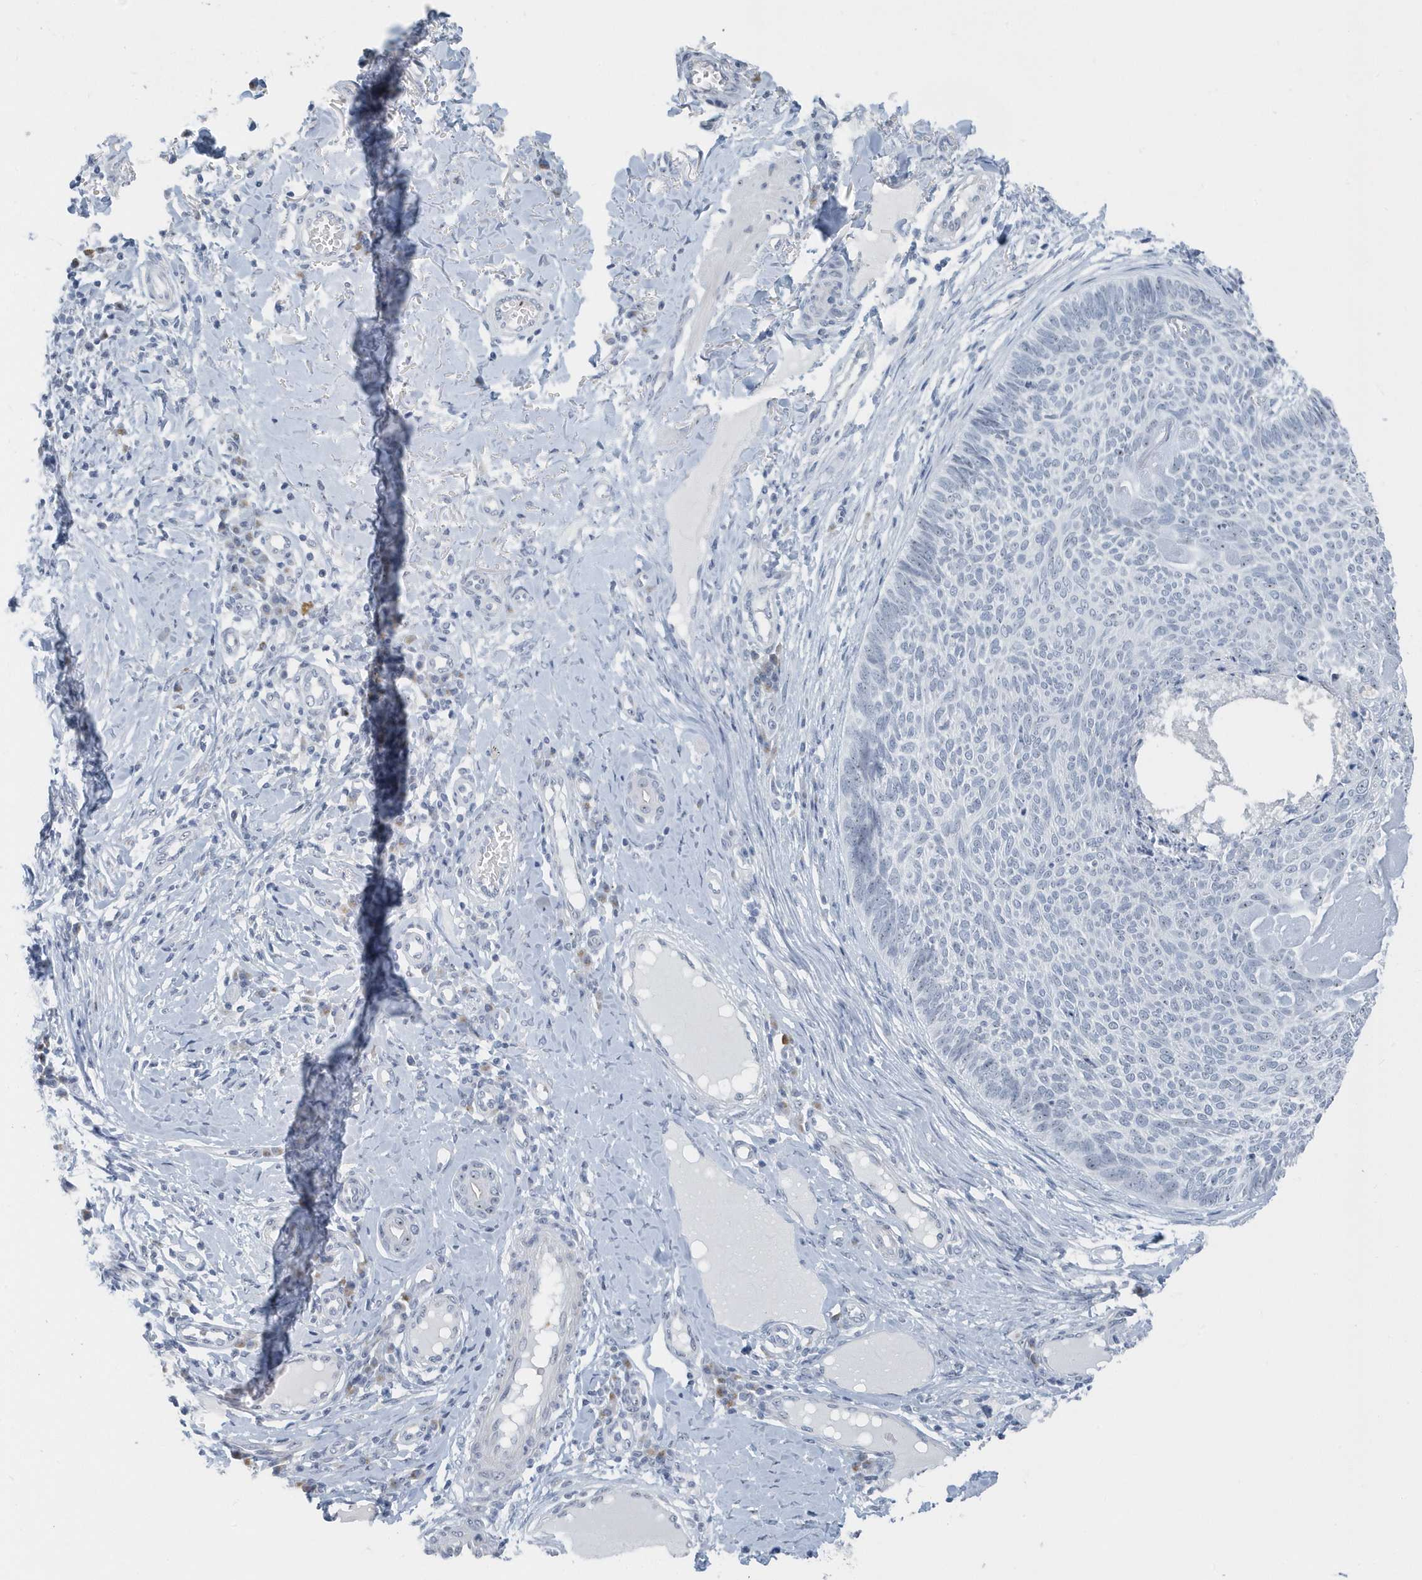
{"staining": {"intensity": "negative", "quantity": "none", "location": "none"}, "tissue": "skin cancer", "cell_type": "Tumor cells", "image_type": "cancer", "snomed": [{"axis": "morphology", "description": "Normal tissue, NOS"}, {"axis": "morphology", "description": "Basal cell carcinoma"}, {"axis": "topography", "description": "Skin"}], "caption": "An immunohistochemistry micrograph of skin cancer is shown. There is no staining in tumor cells of skin cancer. Brightfield microscopy of immunohistochemistry stained with DAB (brown) and hematoxylin (blue), captured at high magnification.", "gene": "RPF2", "patient": {"sex": "male", "age": 50}}